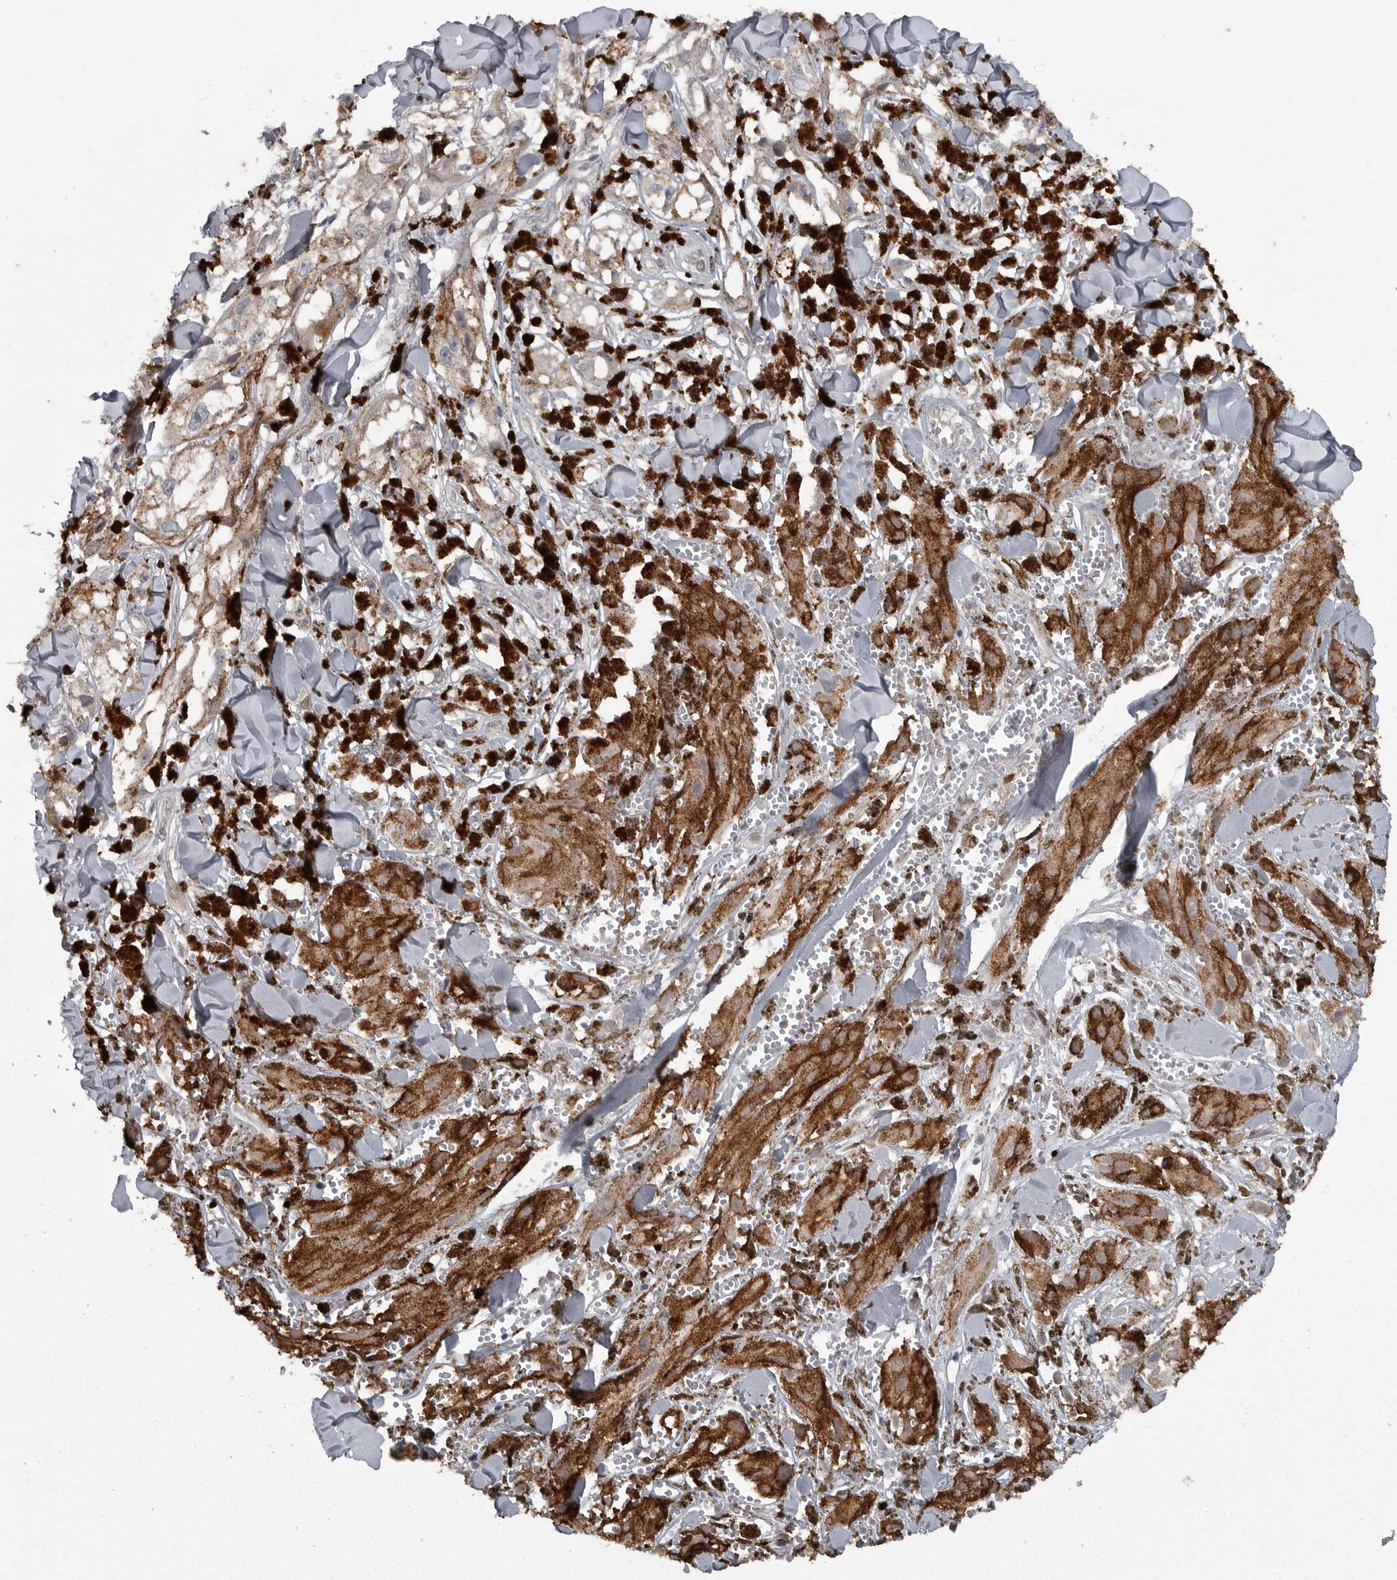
{"staining": {"intensity": "moderate", "quantity": ">75%", "location": "cytoplasmic/membranous"}, "tissue": "melanoma", "cell_type": "Tumor cells", "image_type": "cancer", "snomed": [{"axis": "morphology", "description": "Malignant melanoma, NOS"}, {"axis": "topography", "description": "Skin"}], "caption": "Immunohistochemical staining of melanoma exhibits medium levels of moderate cytoplasmic/membranous positivity in approximately >75% of tumor cells. Nuclei are stained in blue.", "gene": "PPP1R9A", "patient": {"sex": "male", "age": 88}}